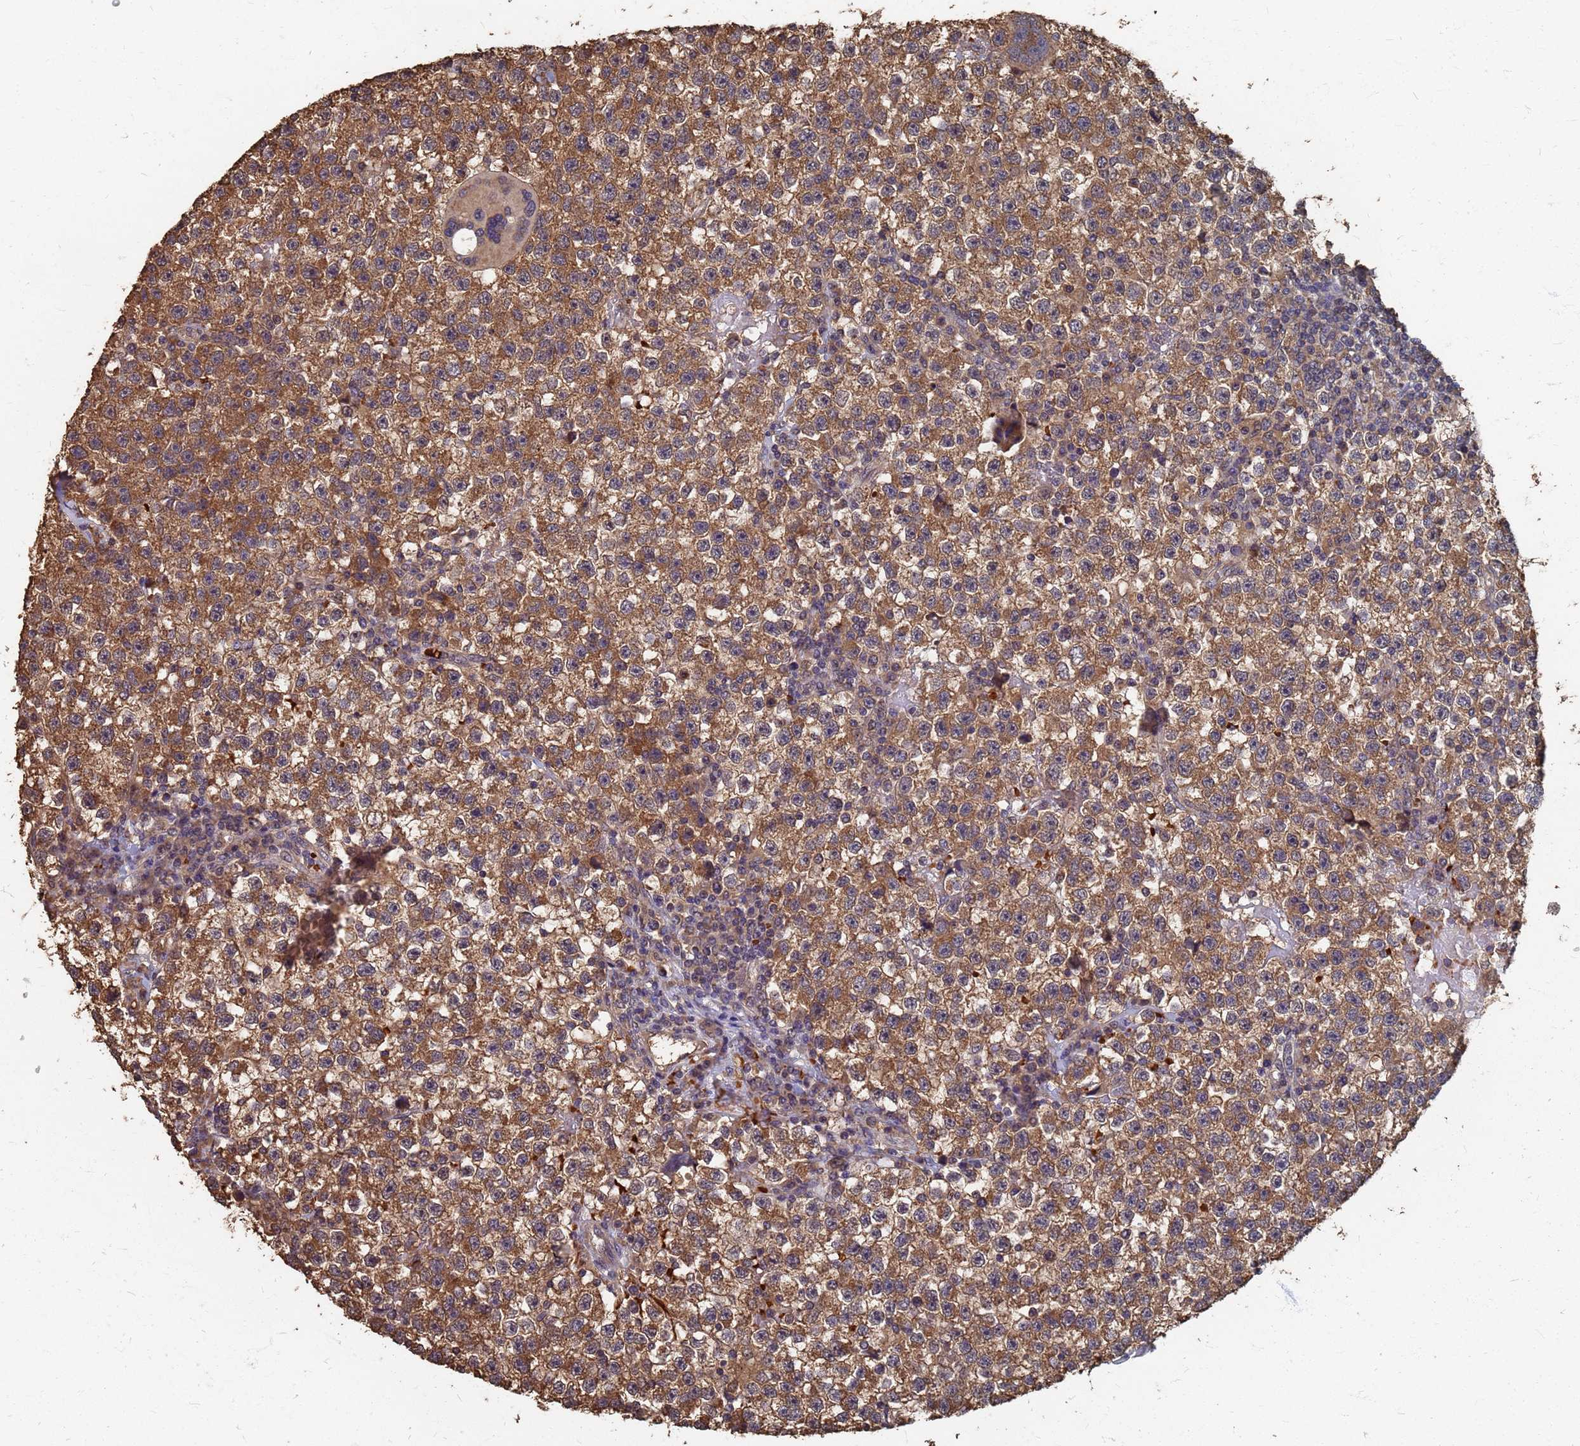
{"staining": {"intensity": "moderate", "quantity": ">75%", "location": "cytoplasmic/membranous"}, "tissue": "testis cancer", "cell_type": "Tumor cells", "image_type": "cancer", "snomed": [{"axis": "morphology", "description": "Seminoma, NOS"}, {"axis": "topography", "description": "Testis"}], "caption": "Immunohistochemistry staining of testis cancer, which exhibits medium levels of moderate cytoplasmic/membranous positivity in approximately >75% of tumor cells indicating moderate cytoplasmic/membranous protein positivity. The staining was performed using DAB (brown) for protein detection and nuclei were counterstained in hematoxylin (blue).", "gene": "DPH5", "patient": {"sex": "male", "age": 22}}